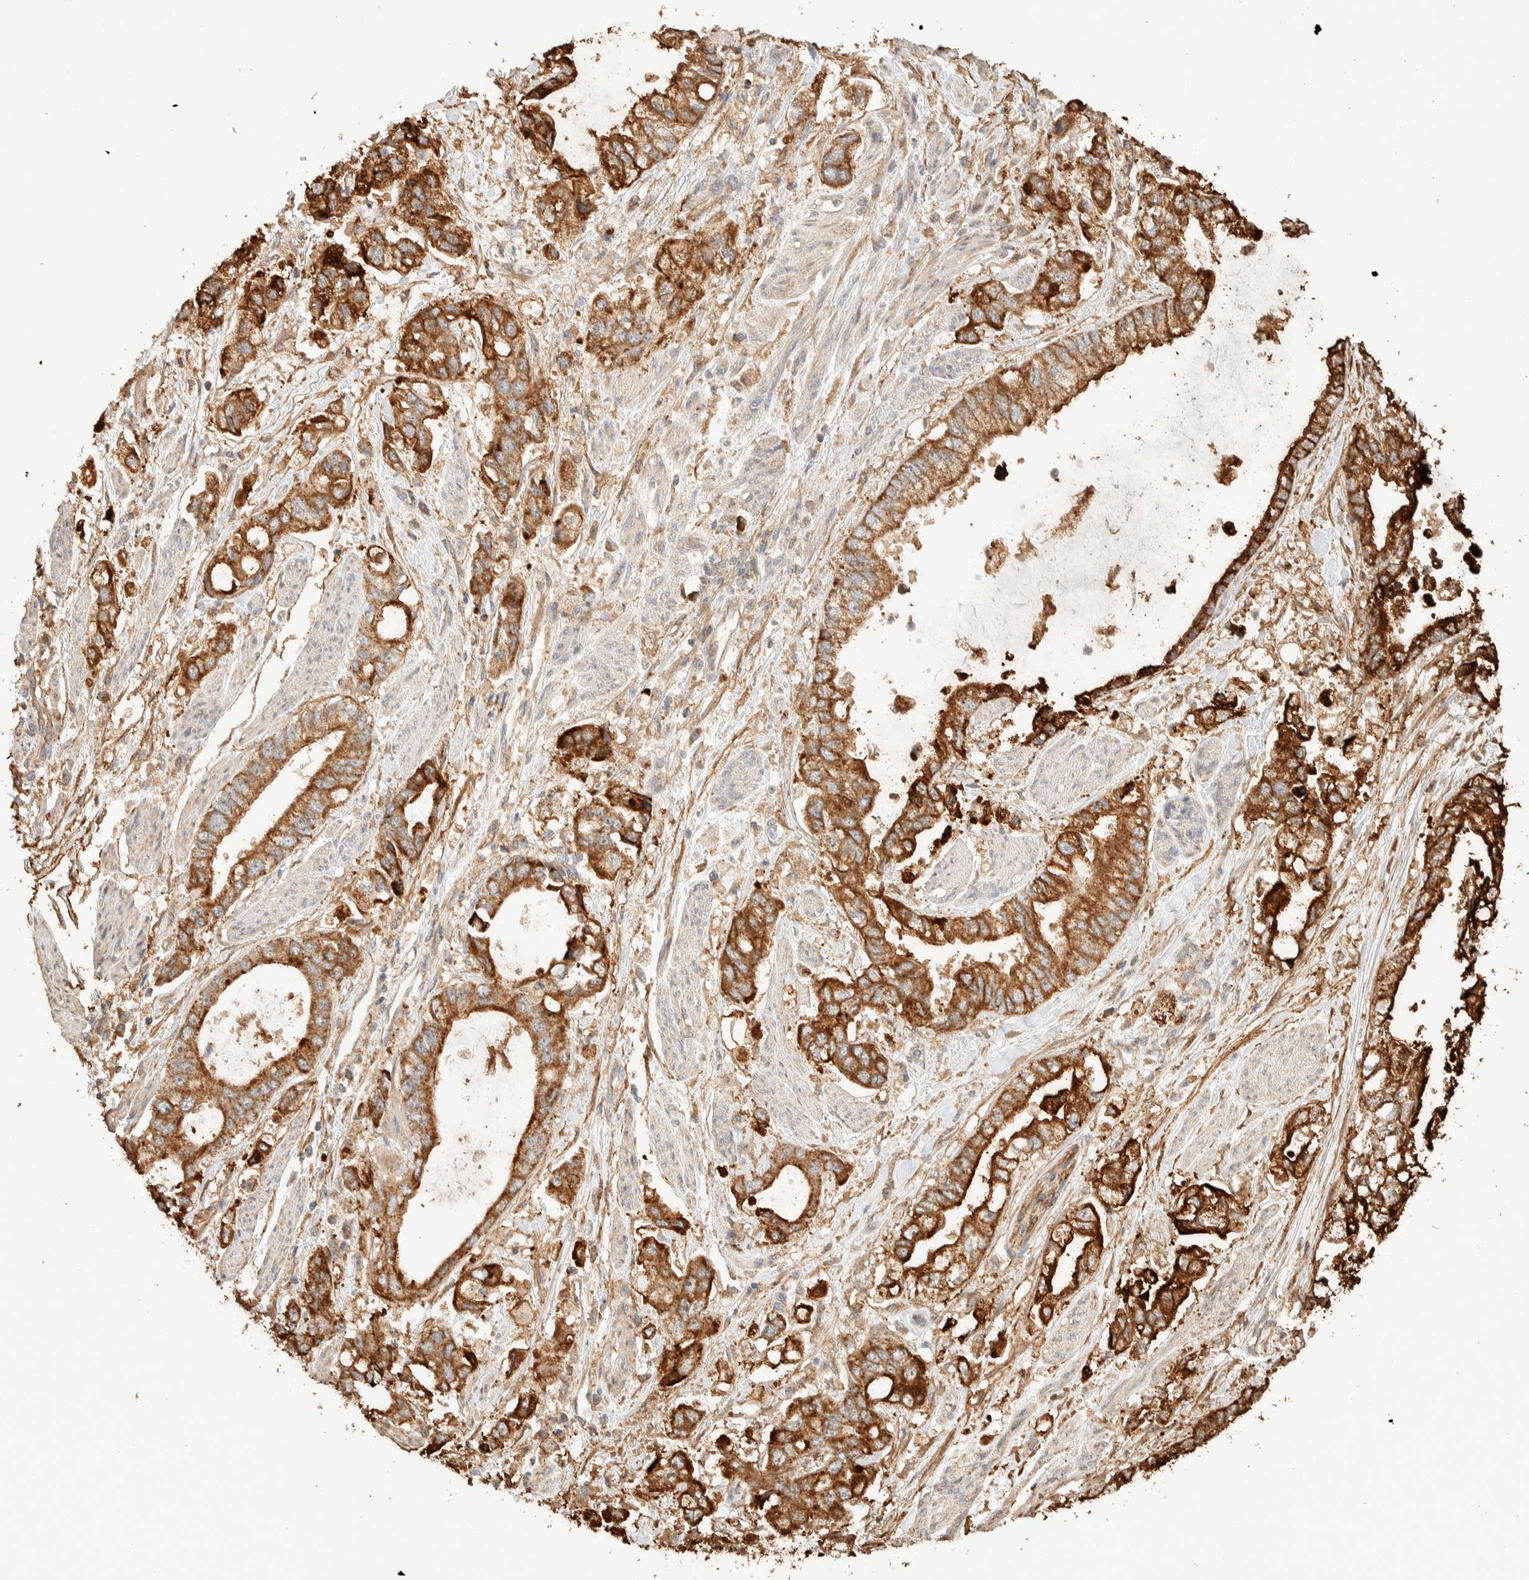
{"staining": {"intensity": "strong", "quantity": ">75%", "location": "cytoplasmic/membranous"}, "tissue": "stomach cancer", "cell_type": "Tumor cells", "image_type": "cancer", "snomed": [{"axis": "morphology", "description": "Normal tissue, NOS"}, {"axis": "morphology", "description": "Adenocarcinoma, NOS"}, {"axis": "topography", "description": "Stomach"}], "caption": "Immunohistochemical staining of human stomach adenocarcinoma reveals high levels of strong cytoplasmic/membranous protein staining in approximately >75% of tumor cells.", "gene": "KIF9", "patient": {"sex": "male", "age": 62}}